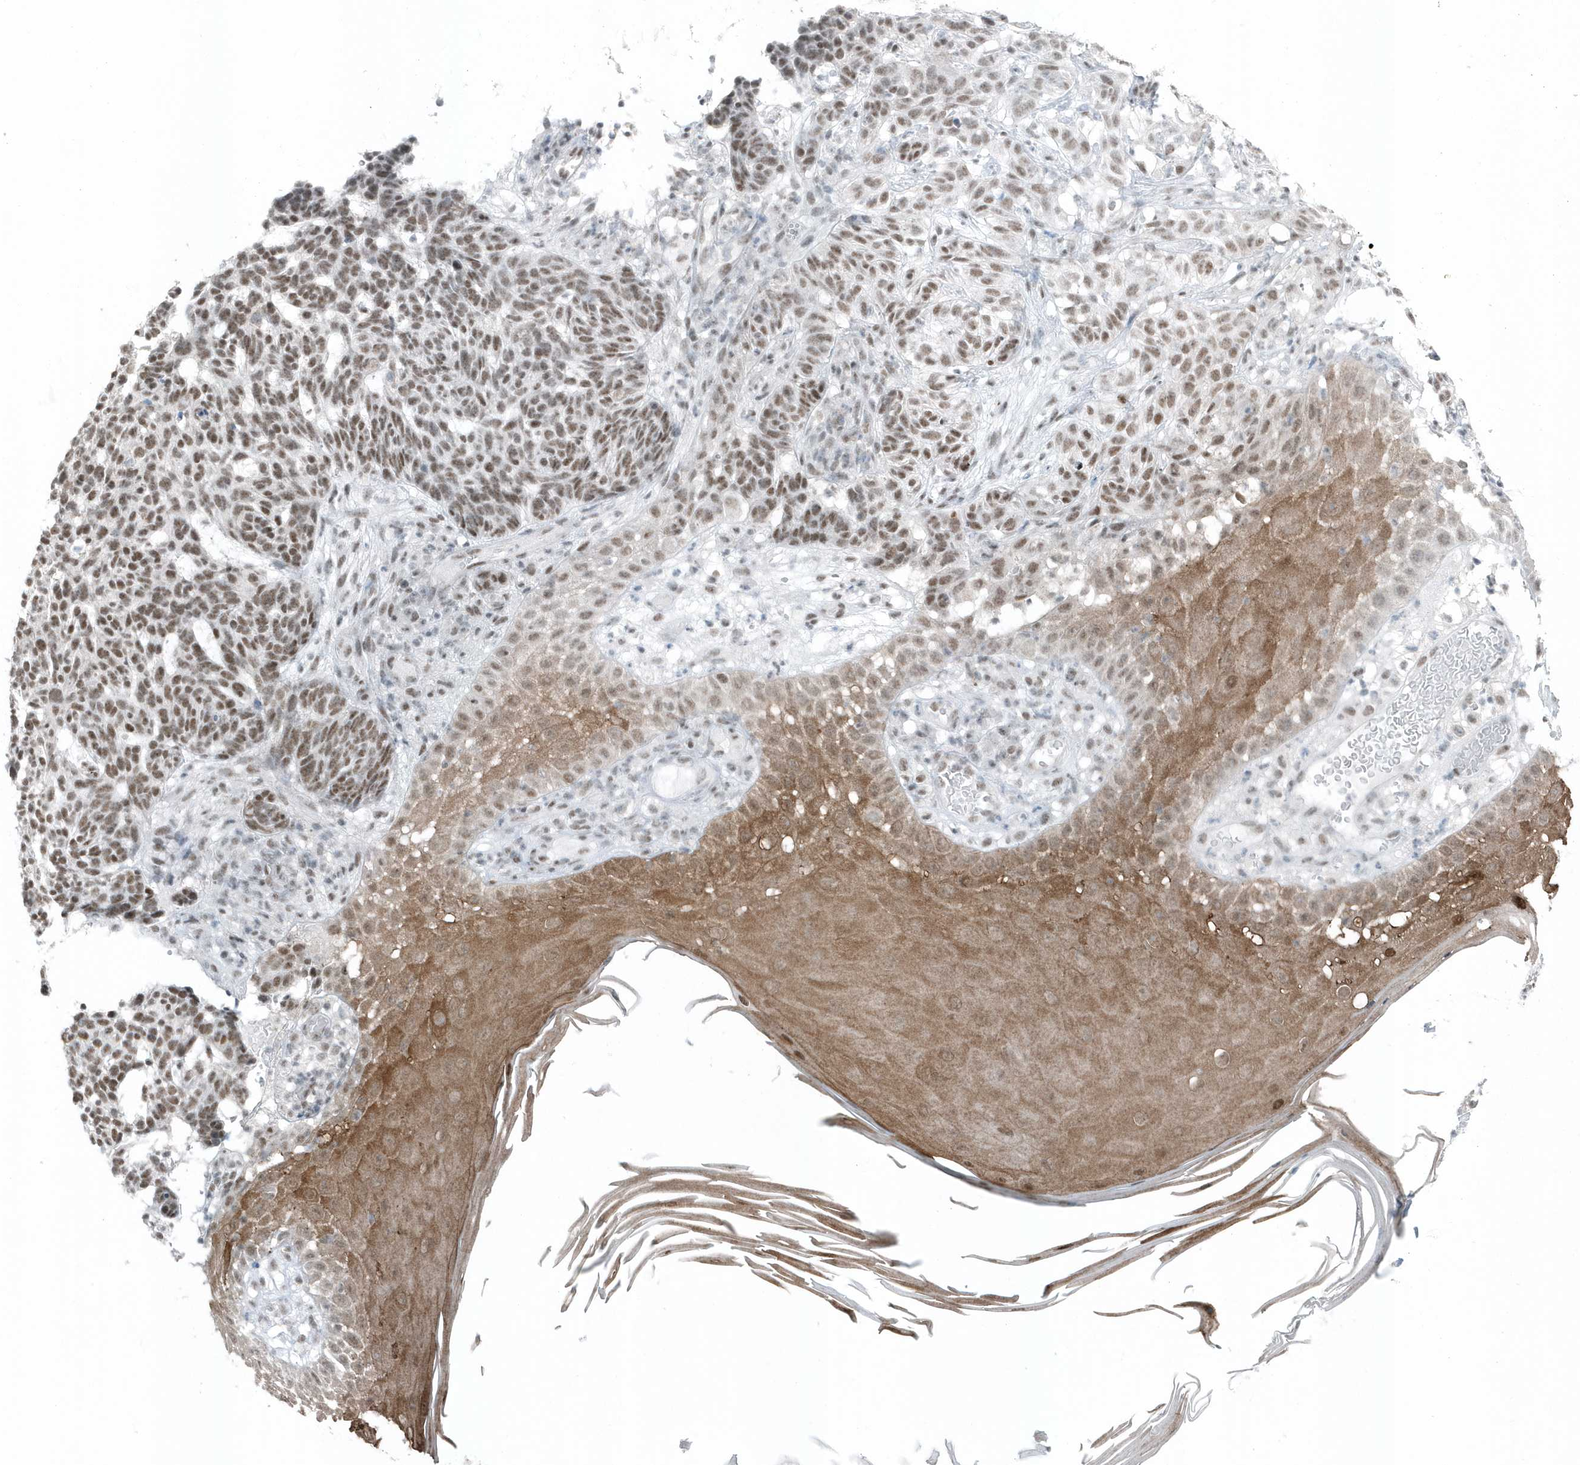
{"staining": {"intensity": "moderate", "quantity": ">75%", "location": "nuclear"}, "tissue": "skin cancer", "cell_type": "Tumor cells", "image_type": "cancer", "snomed": [{"axis": "morphology", "description": "Basal cell carcinoma"}, {"axis": "topography", "description": "Skin"}], "caption": "A brown stain highlights moderate nuclear positivity of a protein in basal cell carcinoma (skin) tumor cells.", "gene": "YTHDC1", "patient": {"sex": "male", "age": 85}}